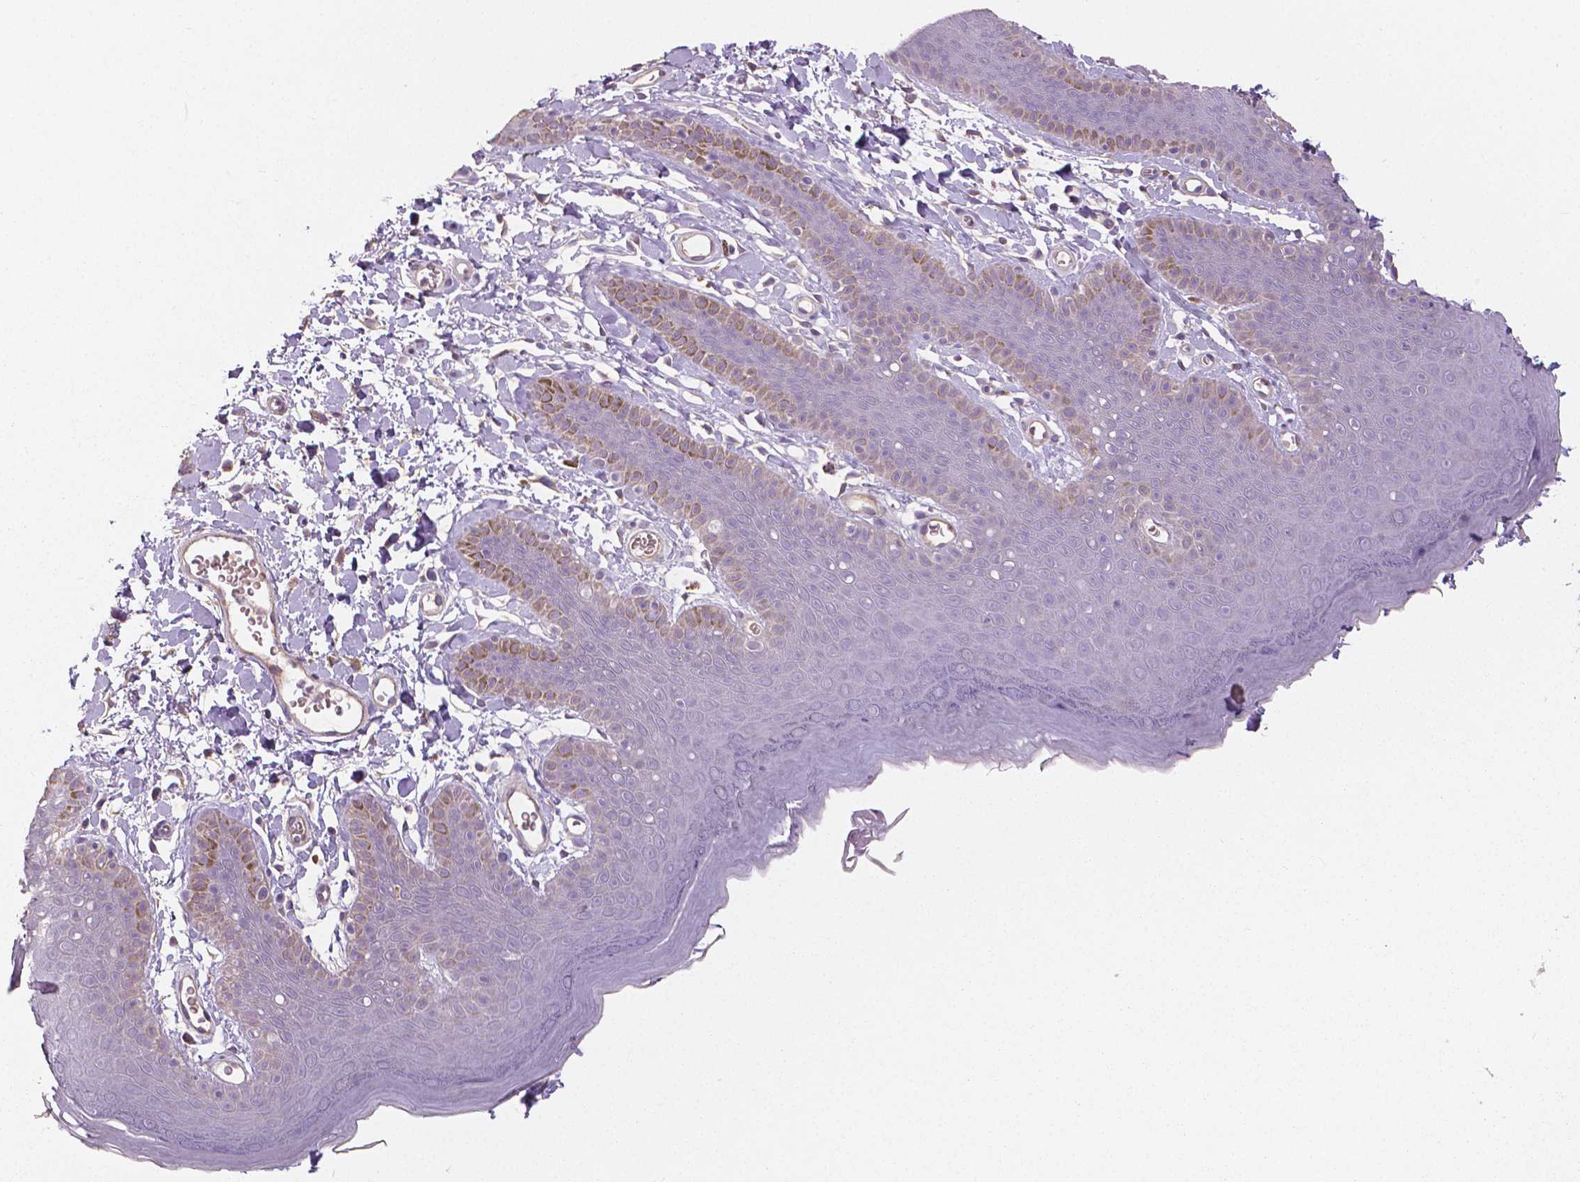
{"staining": {"intensity": "moderate", "quantity": "<25%", "location": "cytoplasmic/membranous"}, "tissue": "skin", "cell_type": "Epidermal cells", "image_type": "normal", "snomed": [{"axis": "morphology", "description": "Normal tissue, NOS"}, {"axis": "topography", "description": "Anal"}], "caption": "Immunohistochemistry (IHC) (DAB) staining of benign skin exhibits moderate cytoplasmic/membranous protein positivity in approximately <25% of epidermal cells.", "gene": "FLT1", "patient": {"sex": "male", "age": 53}}